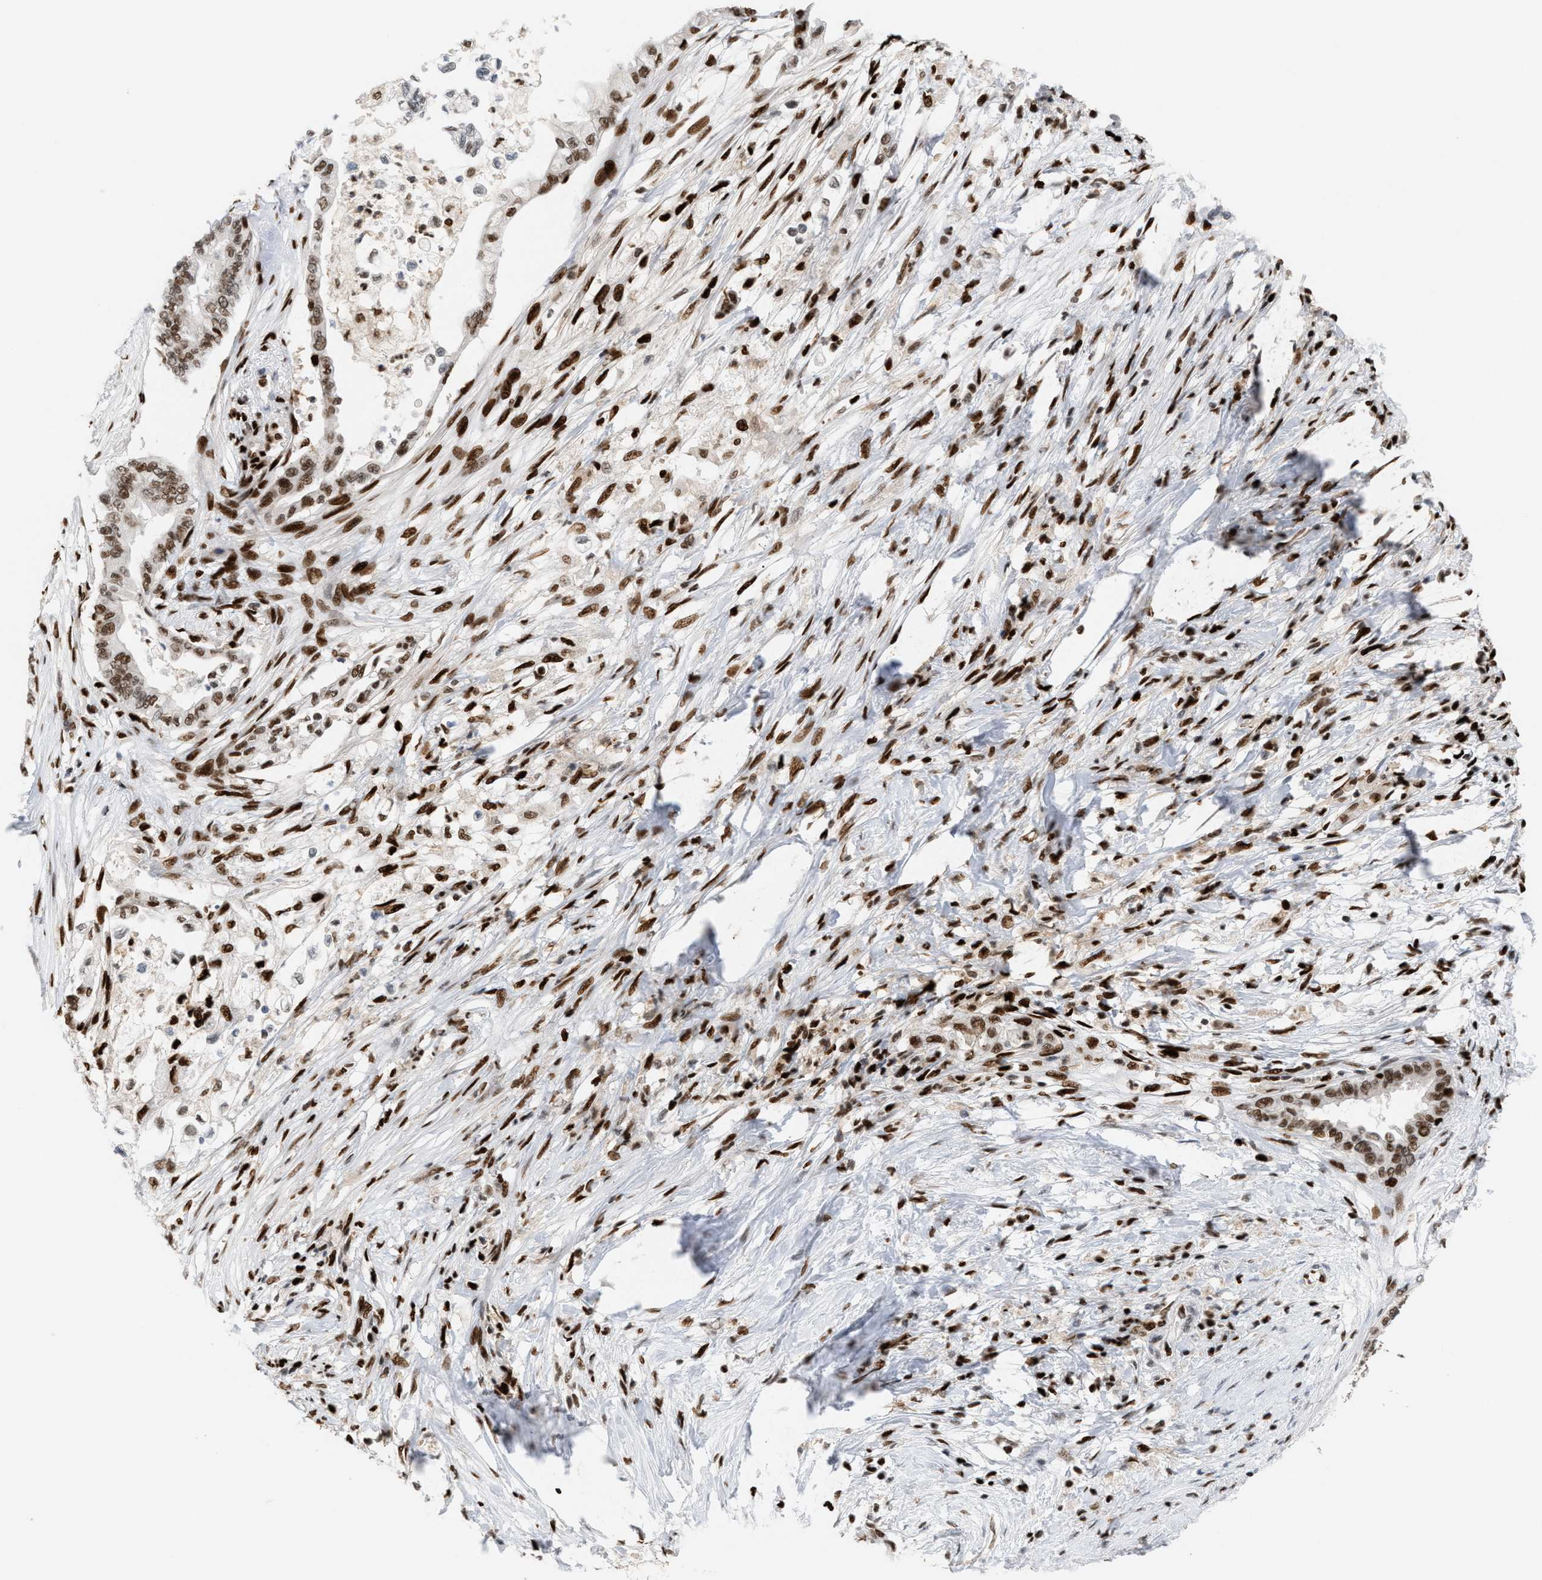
{"staining": {"intensity": "strong", "quantity": ">75%", "location": "nuclear"}, "tissue": "pancreatic cancer", "cell_type": "Tumor cells", "image_type": "cancer", "snomed": [{"axis": "morphology", "description": "Normal tissue, NOS"}, {"axis": "morphology", "description": "Adenocarcinoma, NOS"}, {"axis": "topography", "description": "Pancreas"}, {"axis": "topography", "description": "Duodenum"}], "caption": "Protein expression analysis of pancreatic adenocarcinoma demonstrates strong nuclear staining in about >75% of tumor cells.", "gene": "RNASEK-C17orf49", "patient": {"sex": "female", "age": 60}}